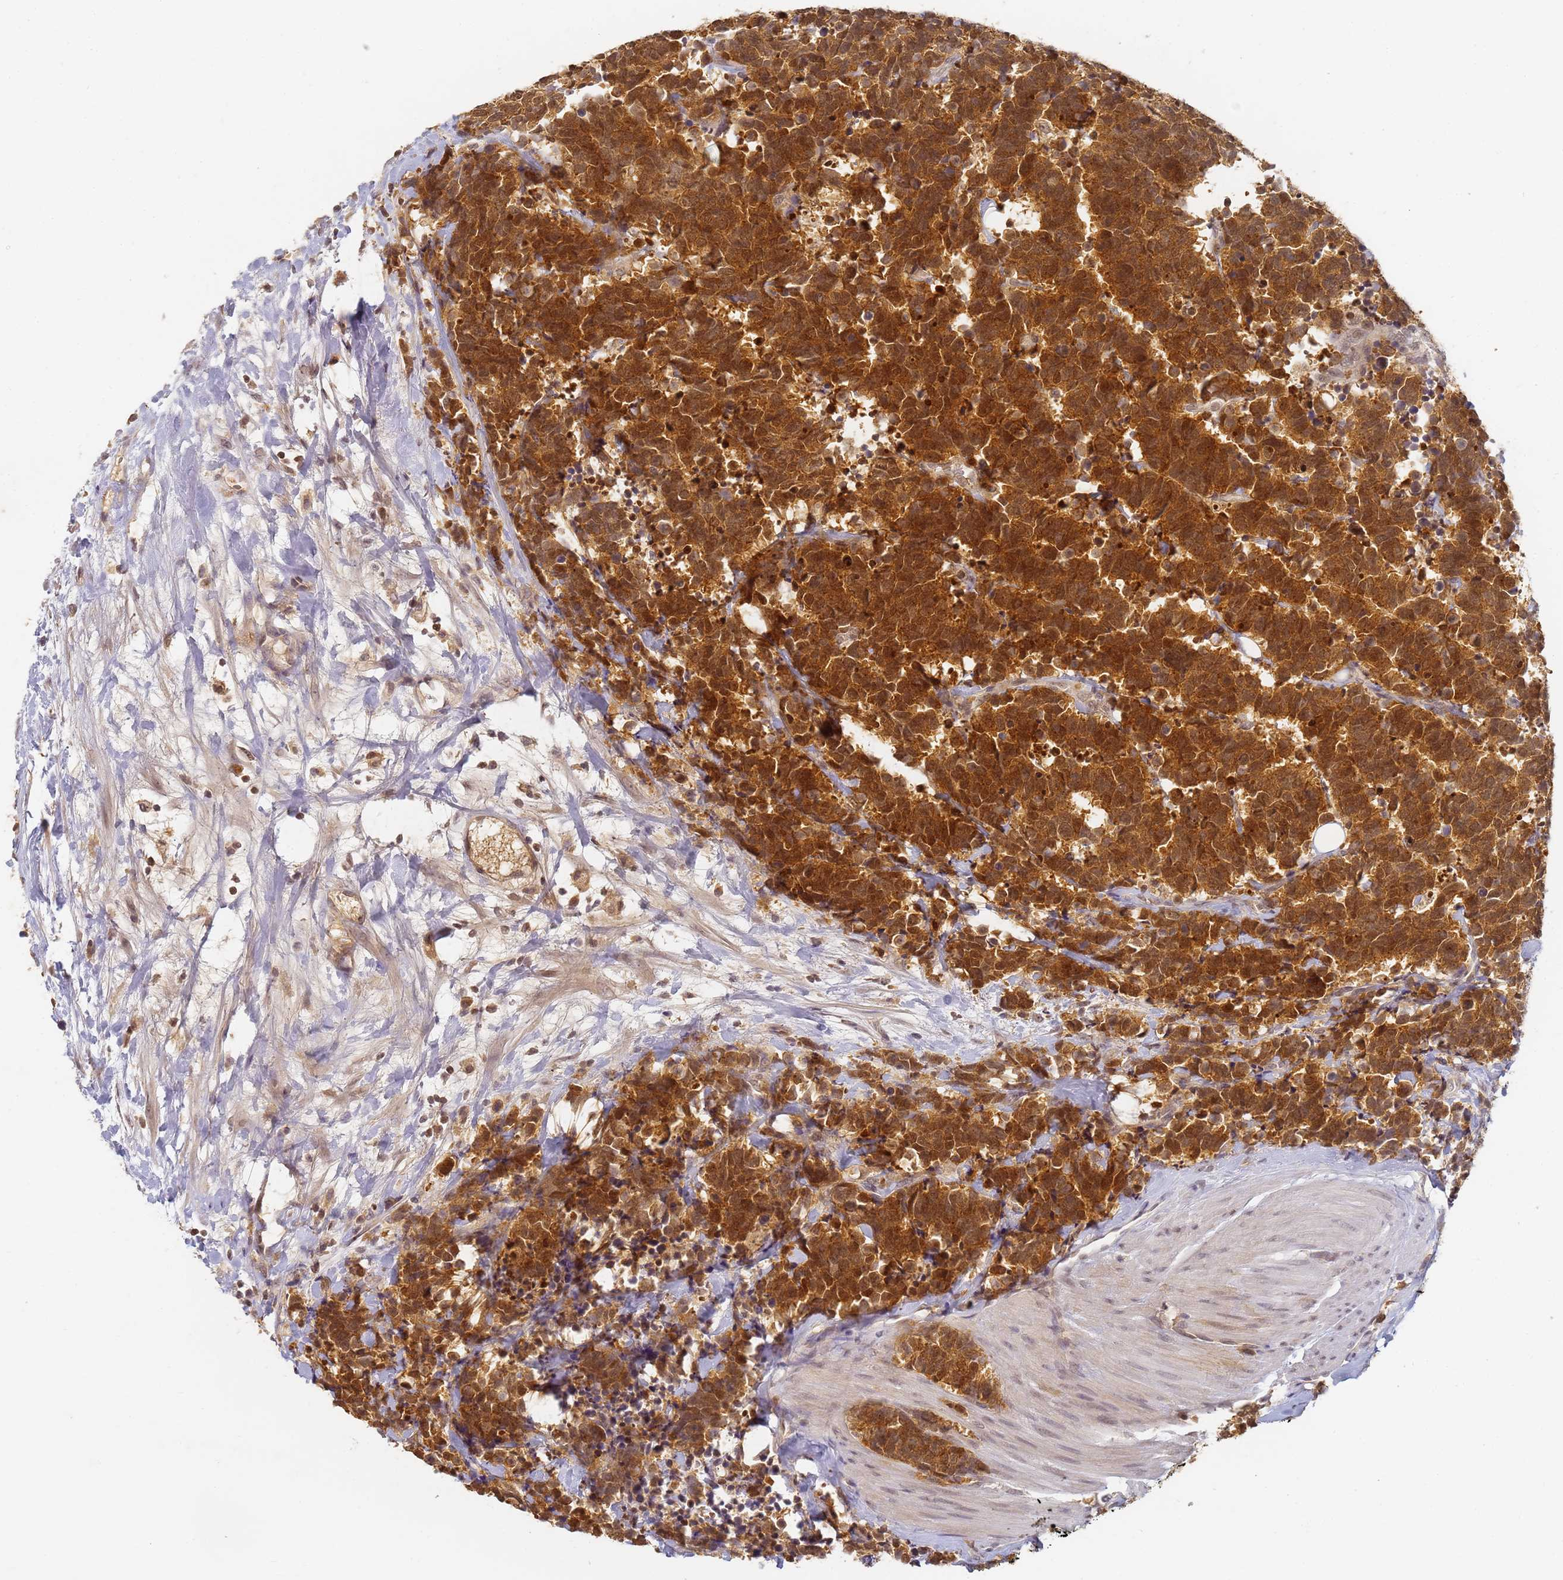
{"staining": {"intensity": "strong", "quantity": ">75%", "location": "cytoplasmic/membranous,nuclear"}, "tissue": "carcinoid", "cell_type": "Tumor cells", "image_type": "cancer", "snomed": [{"axis": "morphology", "description": "Carcinoma, NOS"}, {"axis": "morphology", "description": "Carcinoid, malignant, NOS"}, {"axis": "topography", "description": "Prostate"}], "caption": "Protein expression analysis of malignant carcinoid exhibits strong cytoplasmic/membranous and nuclear expression in approximately >75% of tumor cells.", "gene": "HMCES", "patient": {"sex": "male", "age": 57}}